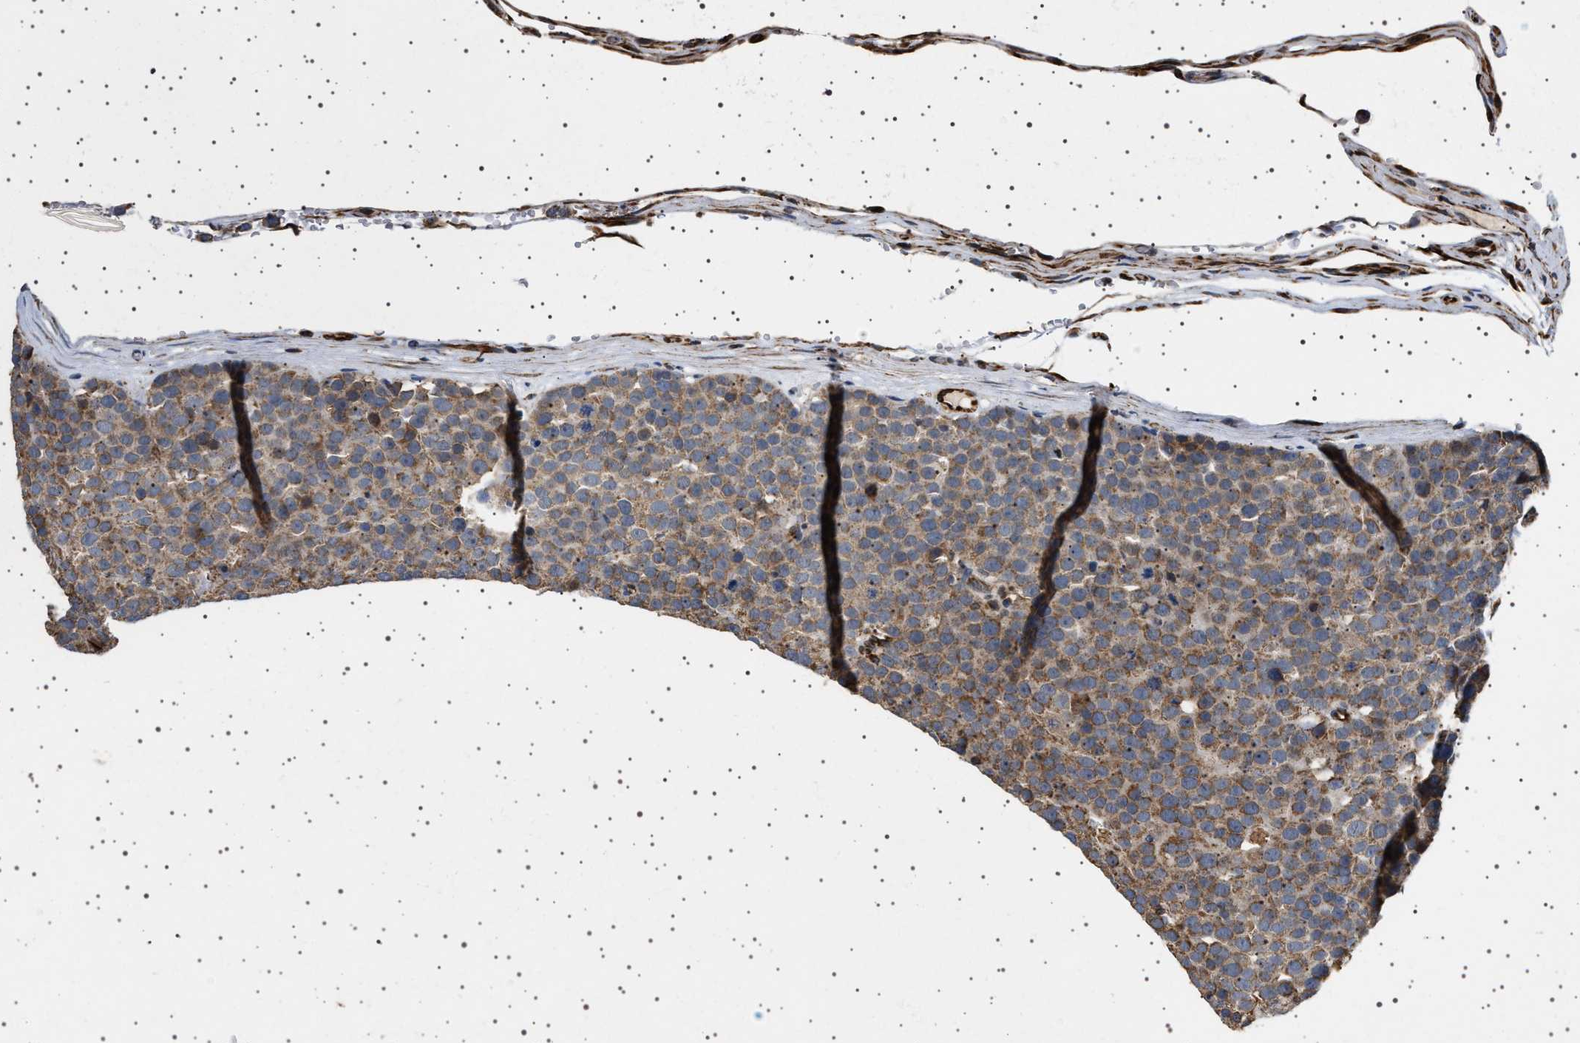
{"staining": {"intensity": "weak", "quantity": ">75%", "location": "cytoplasmic/membranous"}, "tissue": "testis cancer", "cell_type": "Tumor cells", "image_type": "cancer", "snomed": [{"axis": "morphology", "description": "Seminoma, NOS"}, {"axis": "topography", "description": "Testis"}], "caption": "Human seminoma (testis) stained with a brown dye exhibits weak cytoplasmic/membranous positive positivity in about >75% of tumor cells.", "gene": "TRUB2", "patient": {"sex": "male", "age": 71}}